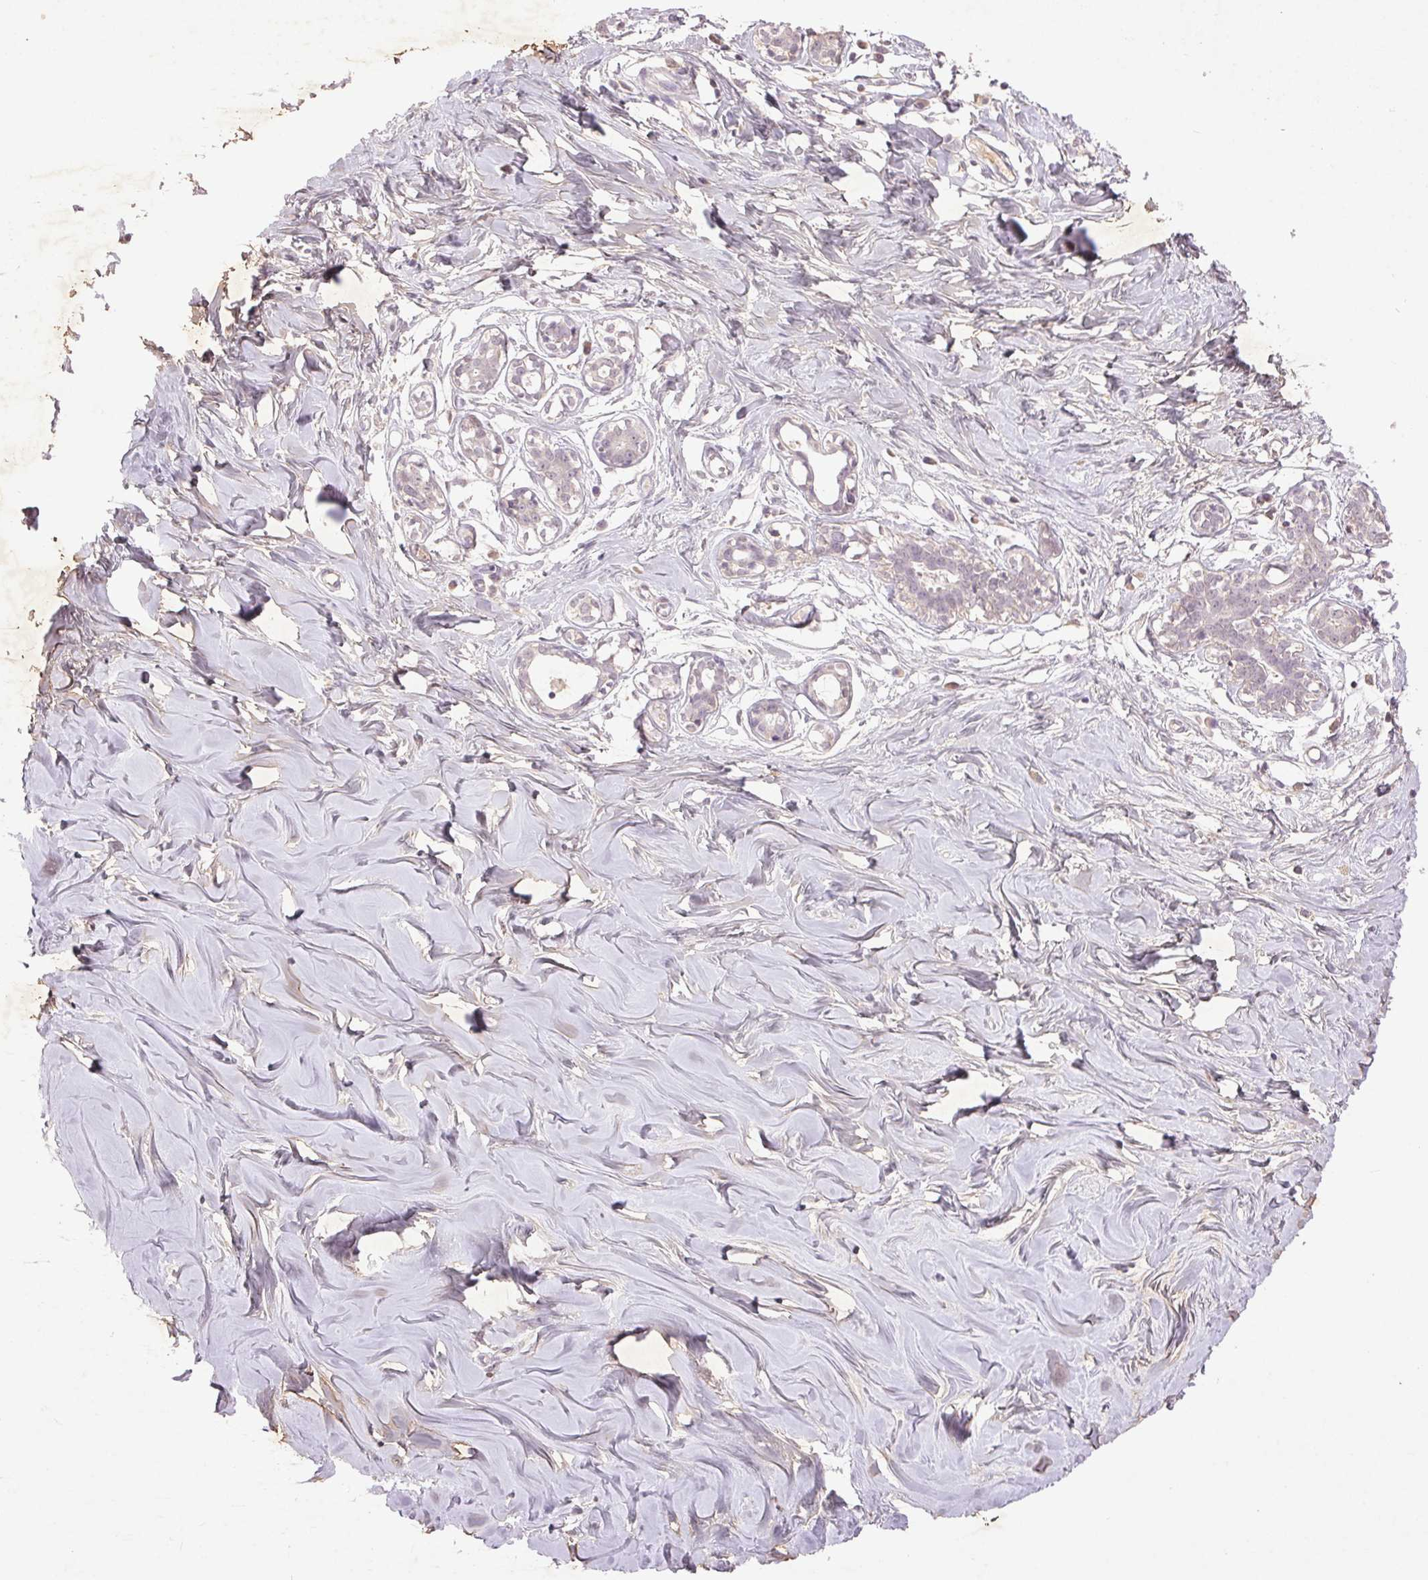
{"staining": {"intensity": "weak", "quantity": "<25%", "location": "cytoplasmic/membranous"}, "tissue": "breast", "cell_type": "Adipocytes", "image_type": "normal", "snomed": [{"axis": "morphology", "description": "Normal tissue, NOS"}, {"axis": "topography", "description": "Breast"}], "caption": "Breast stained for a protein using immunohistochemistry reveals no positivity adipocytes.", "gene": "FAM168B", "patient": {"sex": "female", "age": 27}}